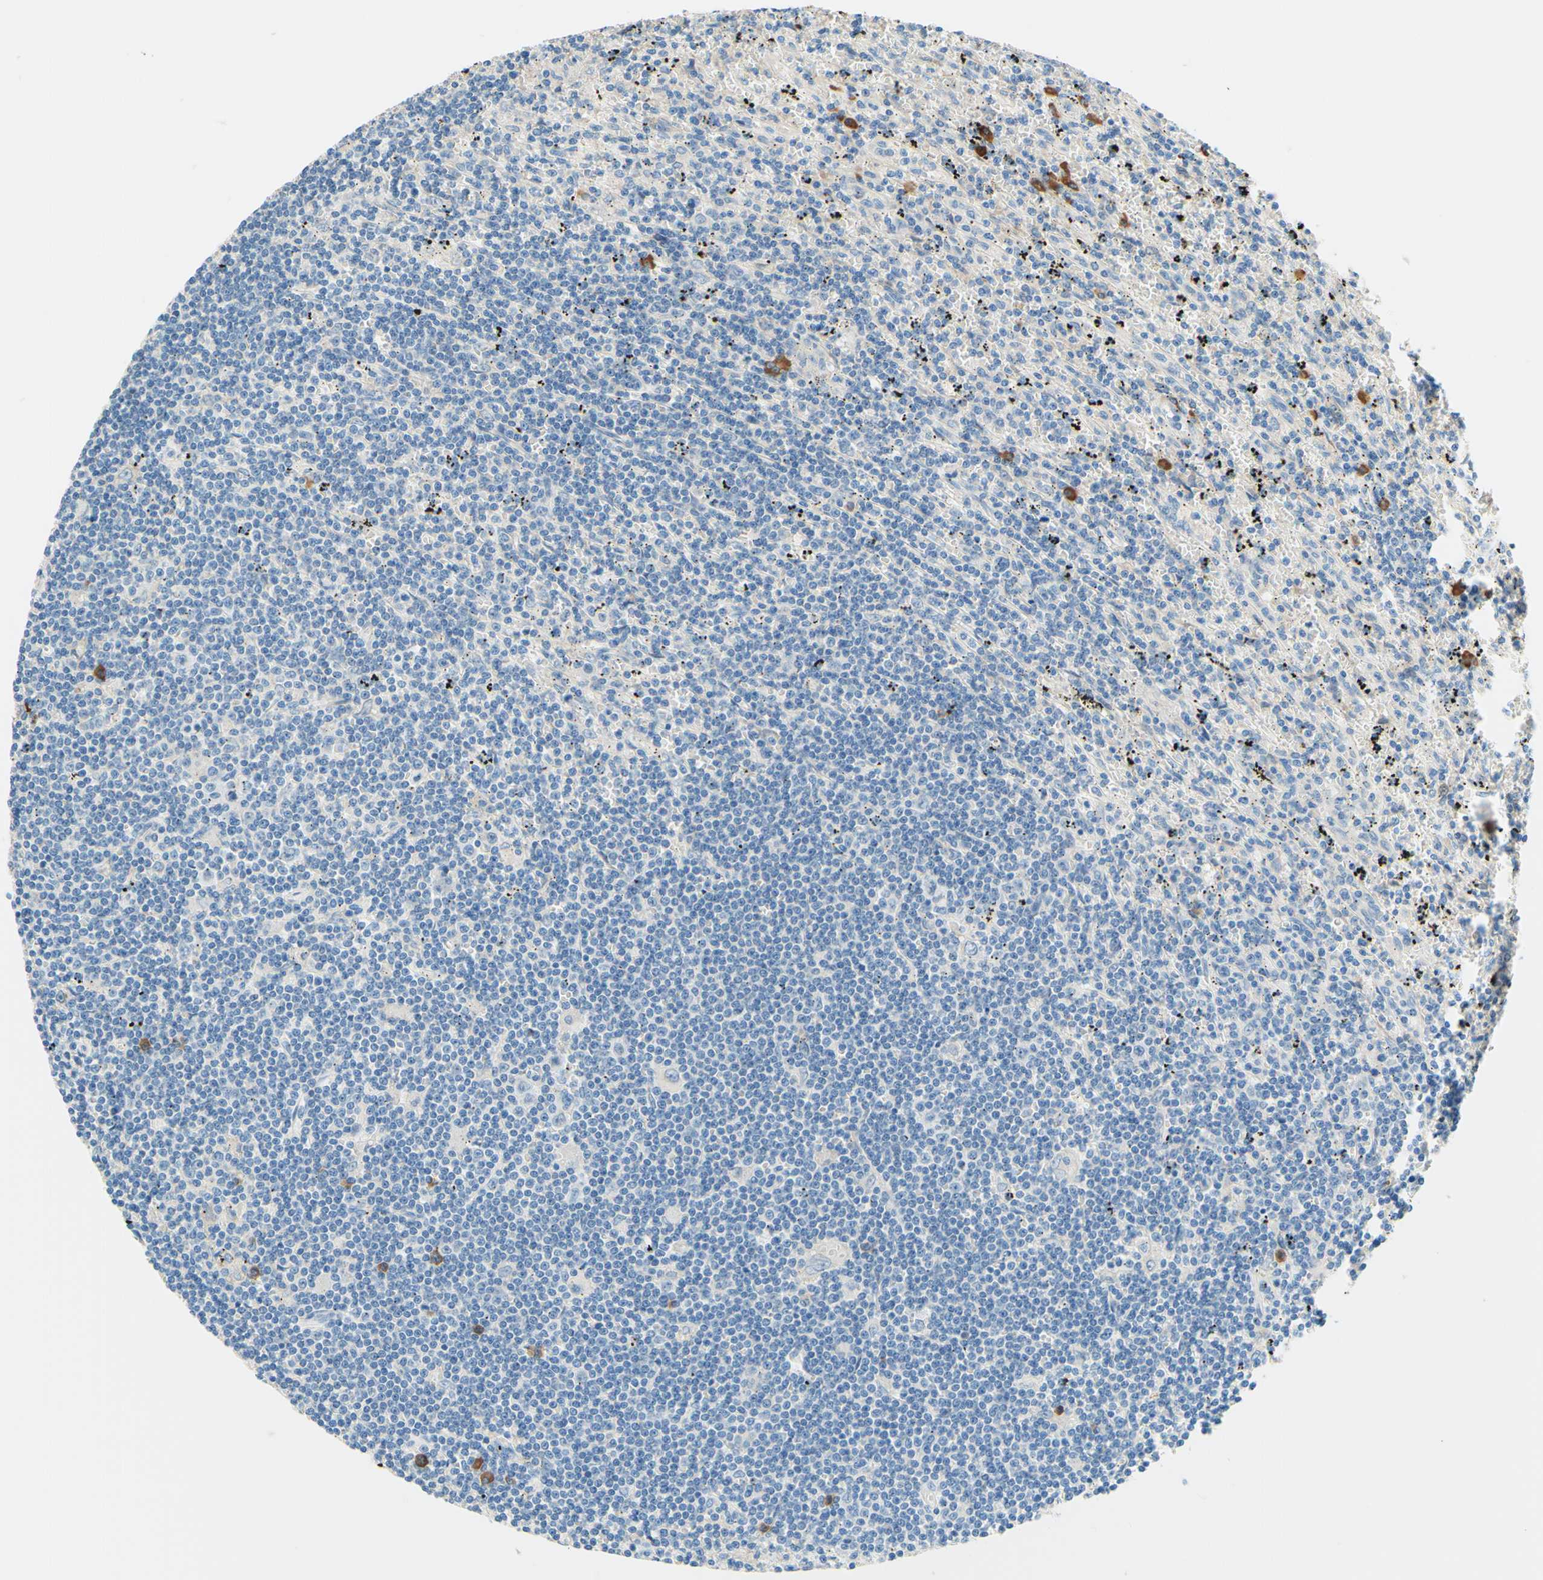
{"staining": {"intensity": "negative", "quantity": "none", "location": "none"}, "tissue": "lymphoma", "cell_type": "Tumor cells", "image_type": "cancer", "snomed": [{"axis": "morphology", "description": "Malignant lymphoma, non-Hodgkin's type, Low grade"}, {"axis": "topography", "description": "Spleen"}], "caption": "Image shows no protein staining in tumor cells of low-grade malignant lymphoma, non-Hodgkin's type tissue. The staining is performed using DAB brown chromogen with nuclei counter-stained in using hematoxylin.", "gene": "PASD1", "patient": {"sex": "male", "age": 76}}